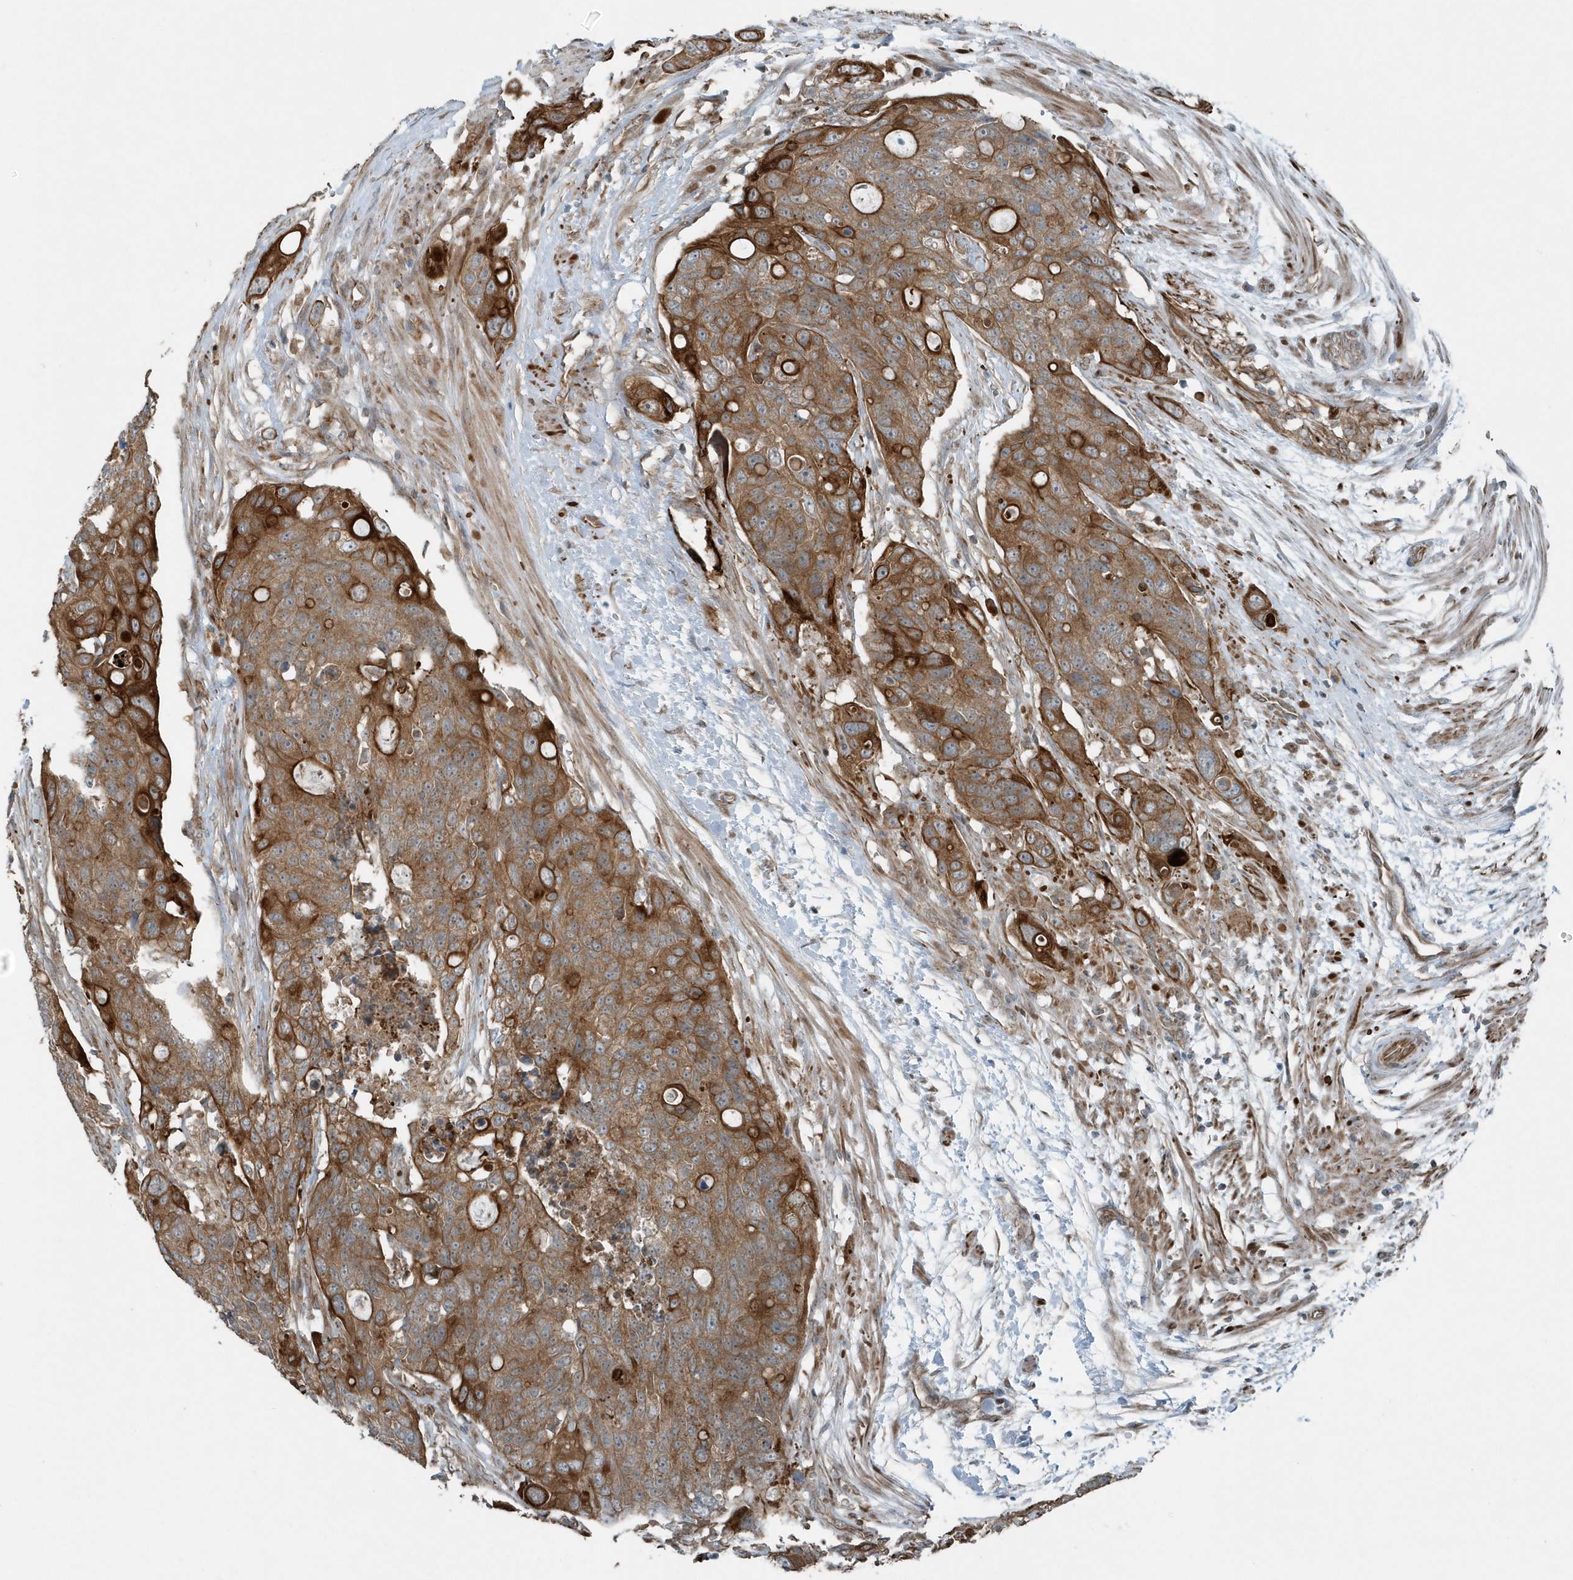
{"staining": {"intensity": "moderate", "quantity": ">75%", "location": "cytoplasmic/membranous"}, "tissue": "colorectal cancer", "cell_type": "Tumor cells", "image_type": "cancer", "snomed": [{"axis": "morphology", "description": "Adenocarcinoma, NOS"}, {"axis": "topography", "description": "Colon"}], "caption": "An image of human adenocarcinoma (colorectal) stained for a protein exhibits moderate cytoplasmic/membranous brown staining in tumor cells.", "gene": "GCC2", "patient": {"sex": "female", "age": 57}}